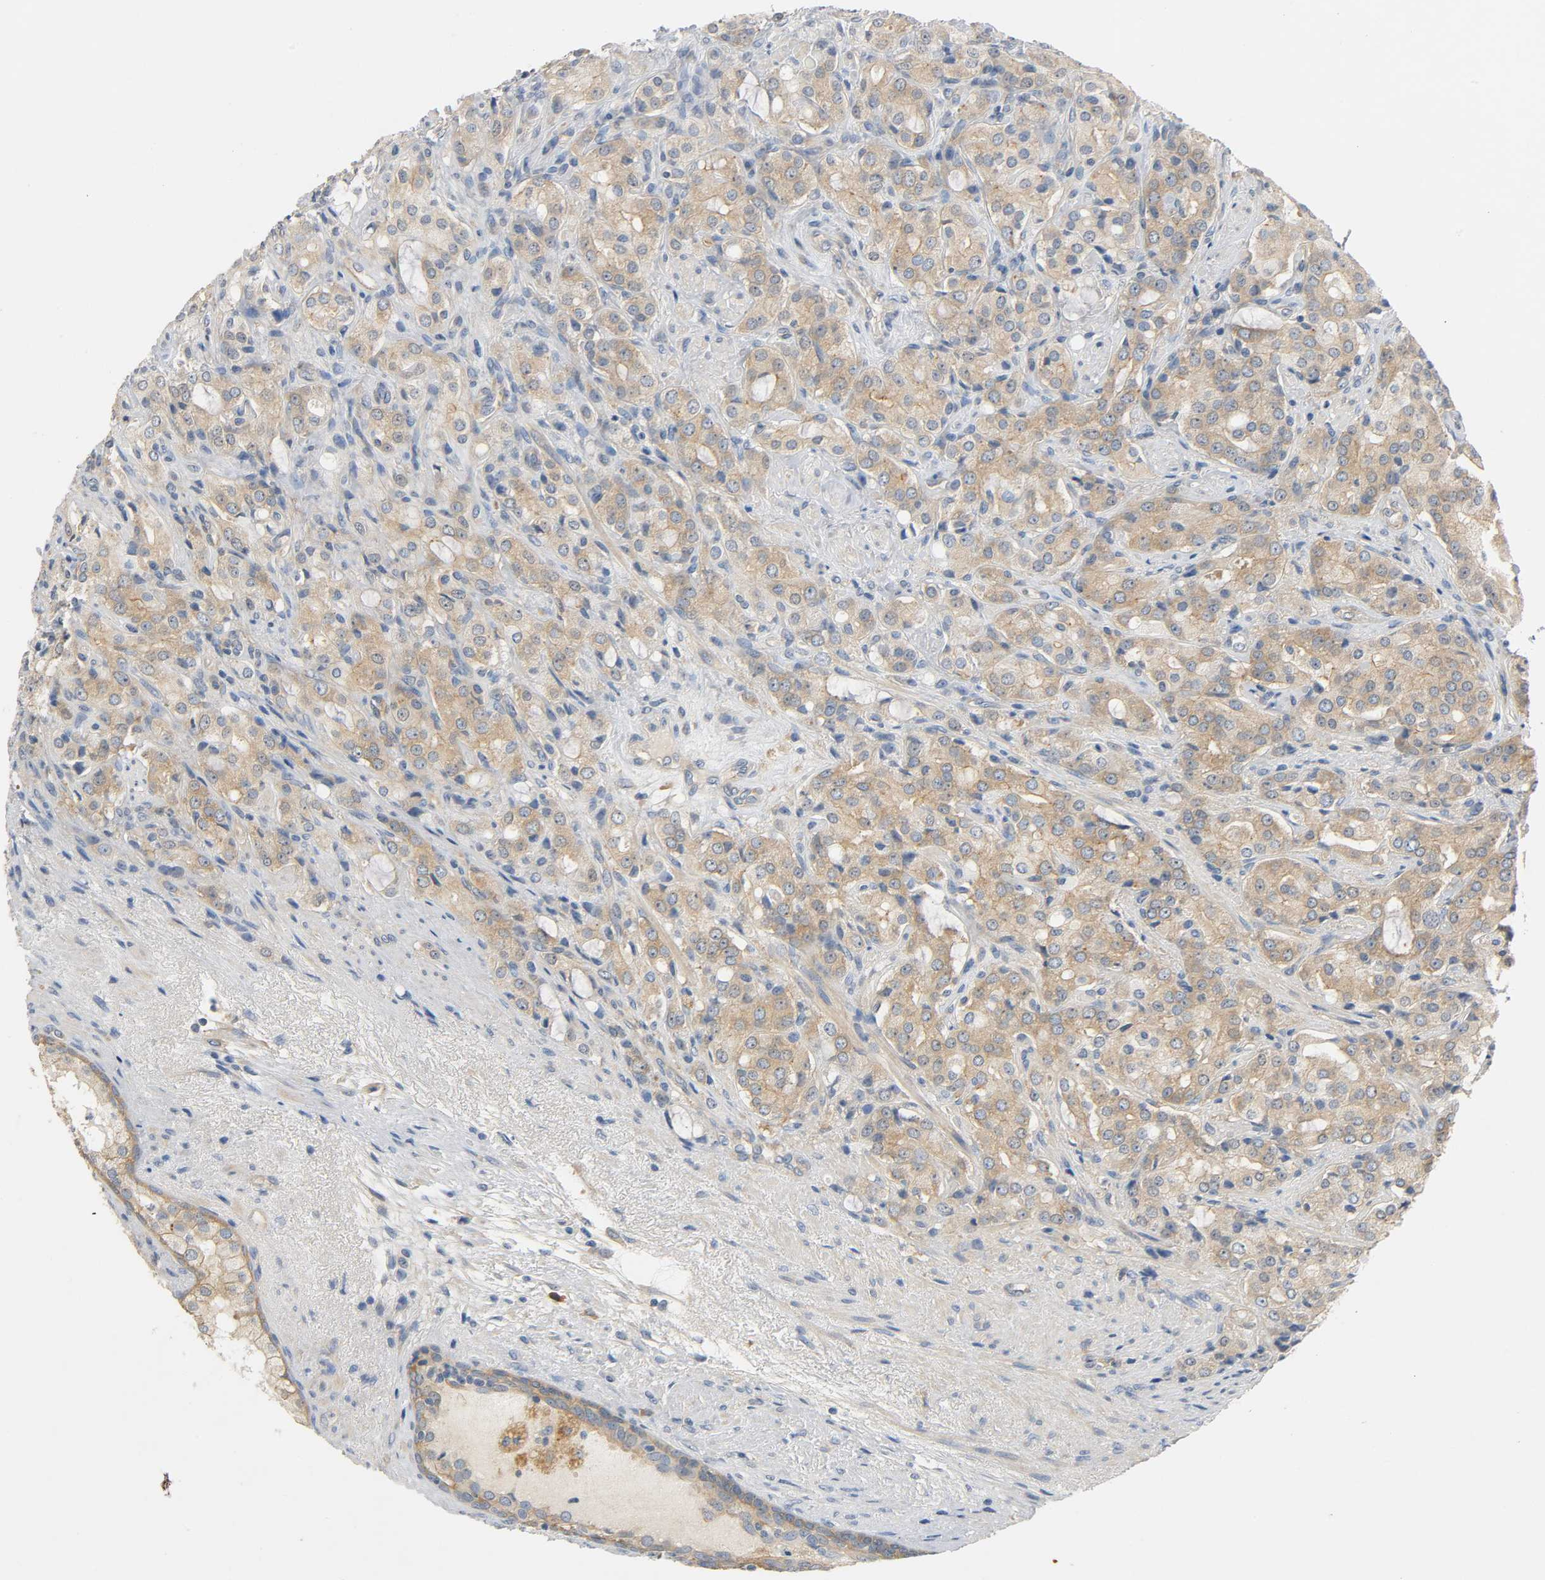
{"staining": {"intensity": "moderate", "quantity": ">75%", "location": "cytoplasmic/membranous"}, "tissue": "prostate cancer", "cell_type": "Tumor cells", "image_type": "cancer", "snomed": [{"axis": "morphology", "description": "Adenocarcinoma, High grade"}, {"axis": "topography", "description": "Prostate"}], "caption": "High-grade adenocarcinoma (prostate) stained with a protein marker demonstrates moderate staining in tumor cells.", "gene": "ARPC1A", "patient": {"sex": "male", "age": 72}}